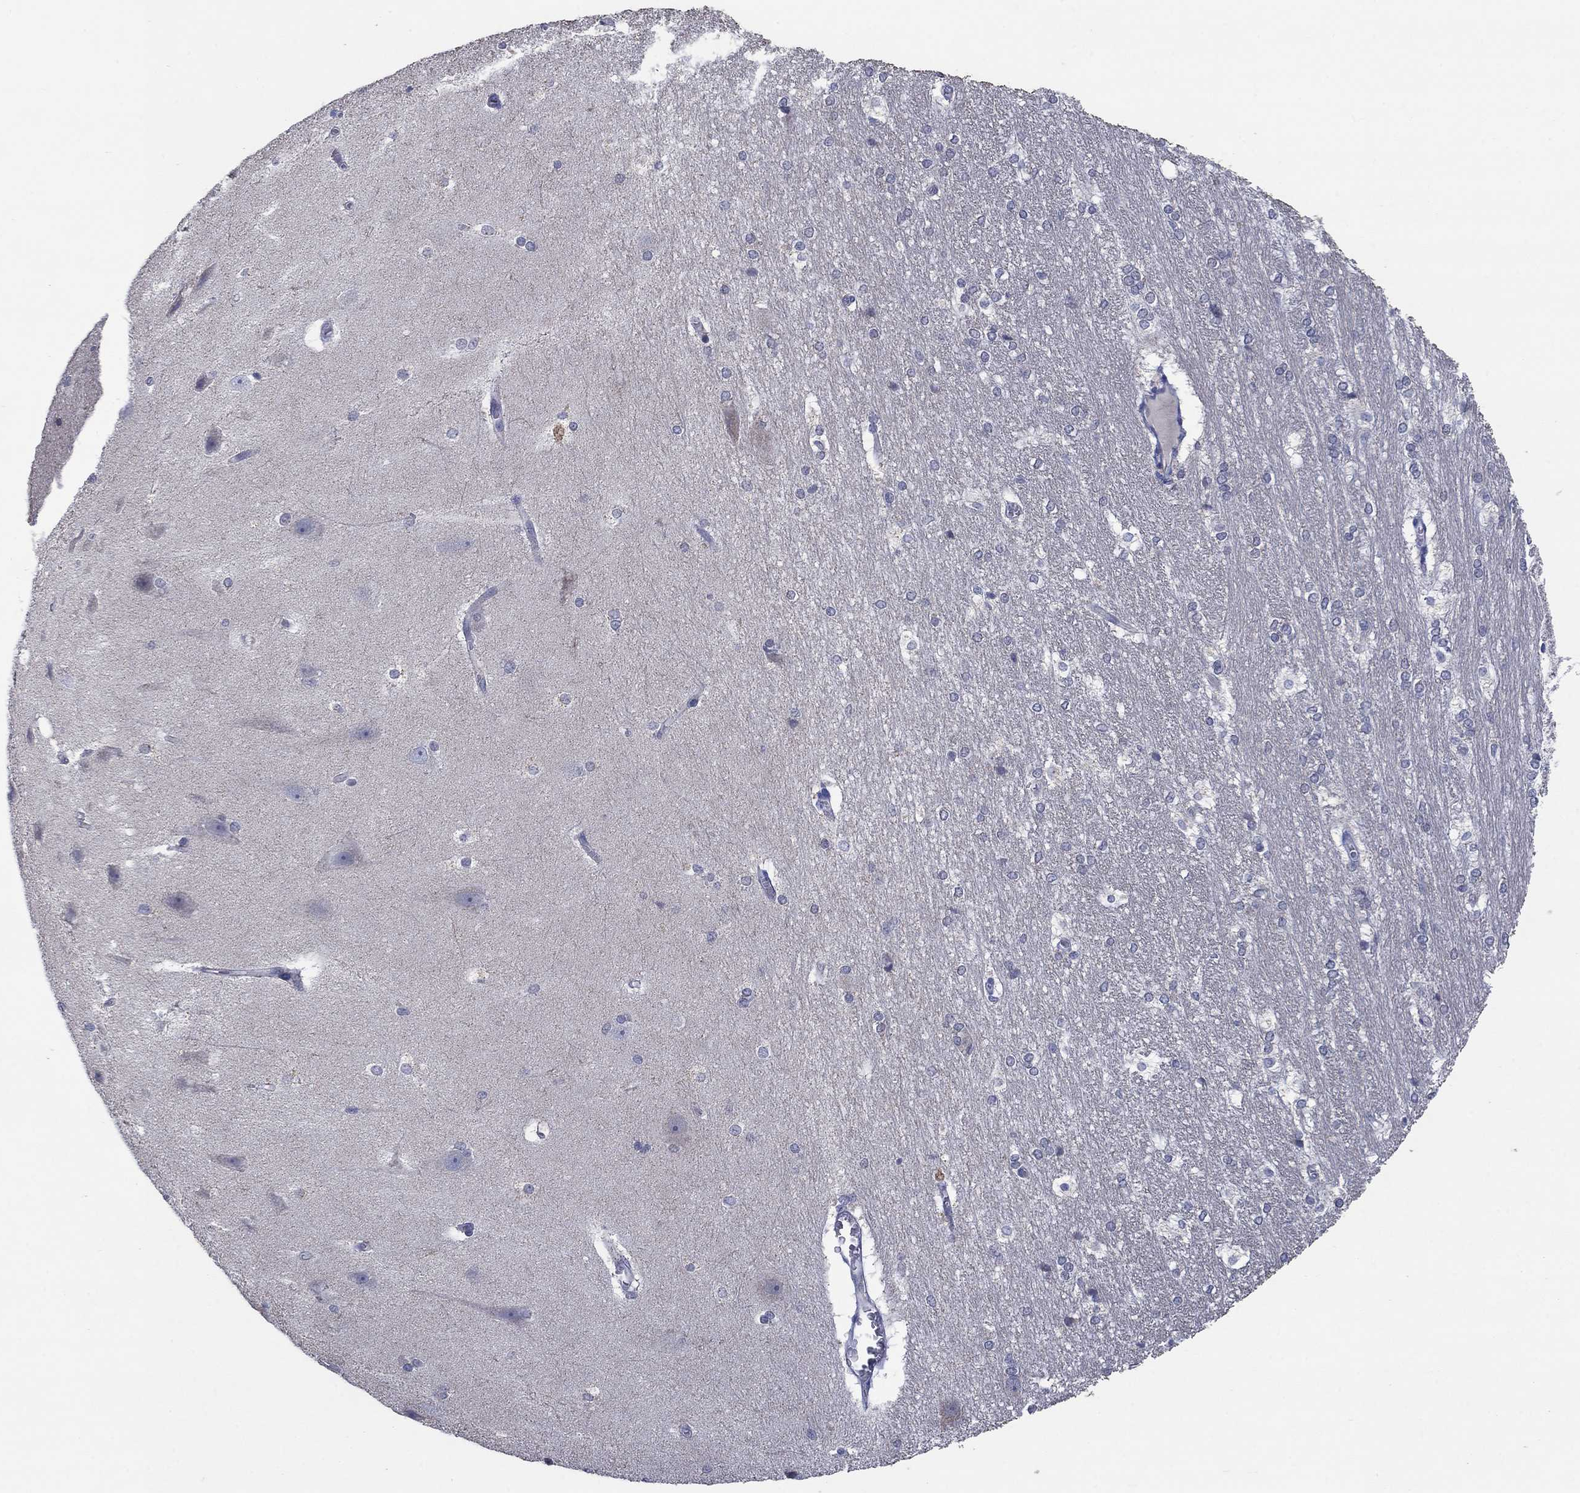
{"staining": {"intensity": "negative", "quantity": "none", "location": "none"}, "tissue": "hippocampus", "cell_type": "Glial cells", "image_type": "normal", "snomed": [{"axis": "morphology", "description": "Normal tissue, NOS"}, {"axis": "topography", "description": "Cerebral cortex"}, {"axis": "topography", "description": "Hippocampus"}], "caption": "DAB immunohistochemical staining of normal human hippocampus shows no significant staining in glial cells. (Immunohistochemistry, brightfield microscopy, high magnification).", "gene": "SDC1", "patient": {"sex": "female", "age": 19}}